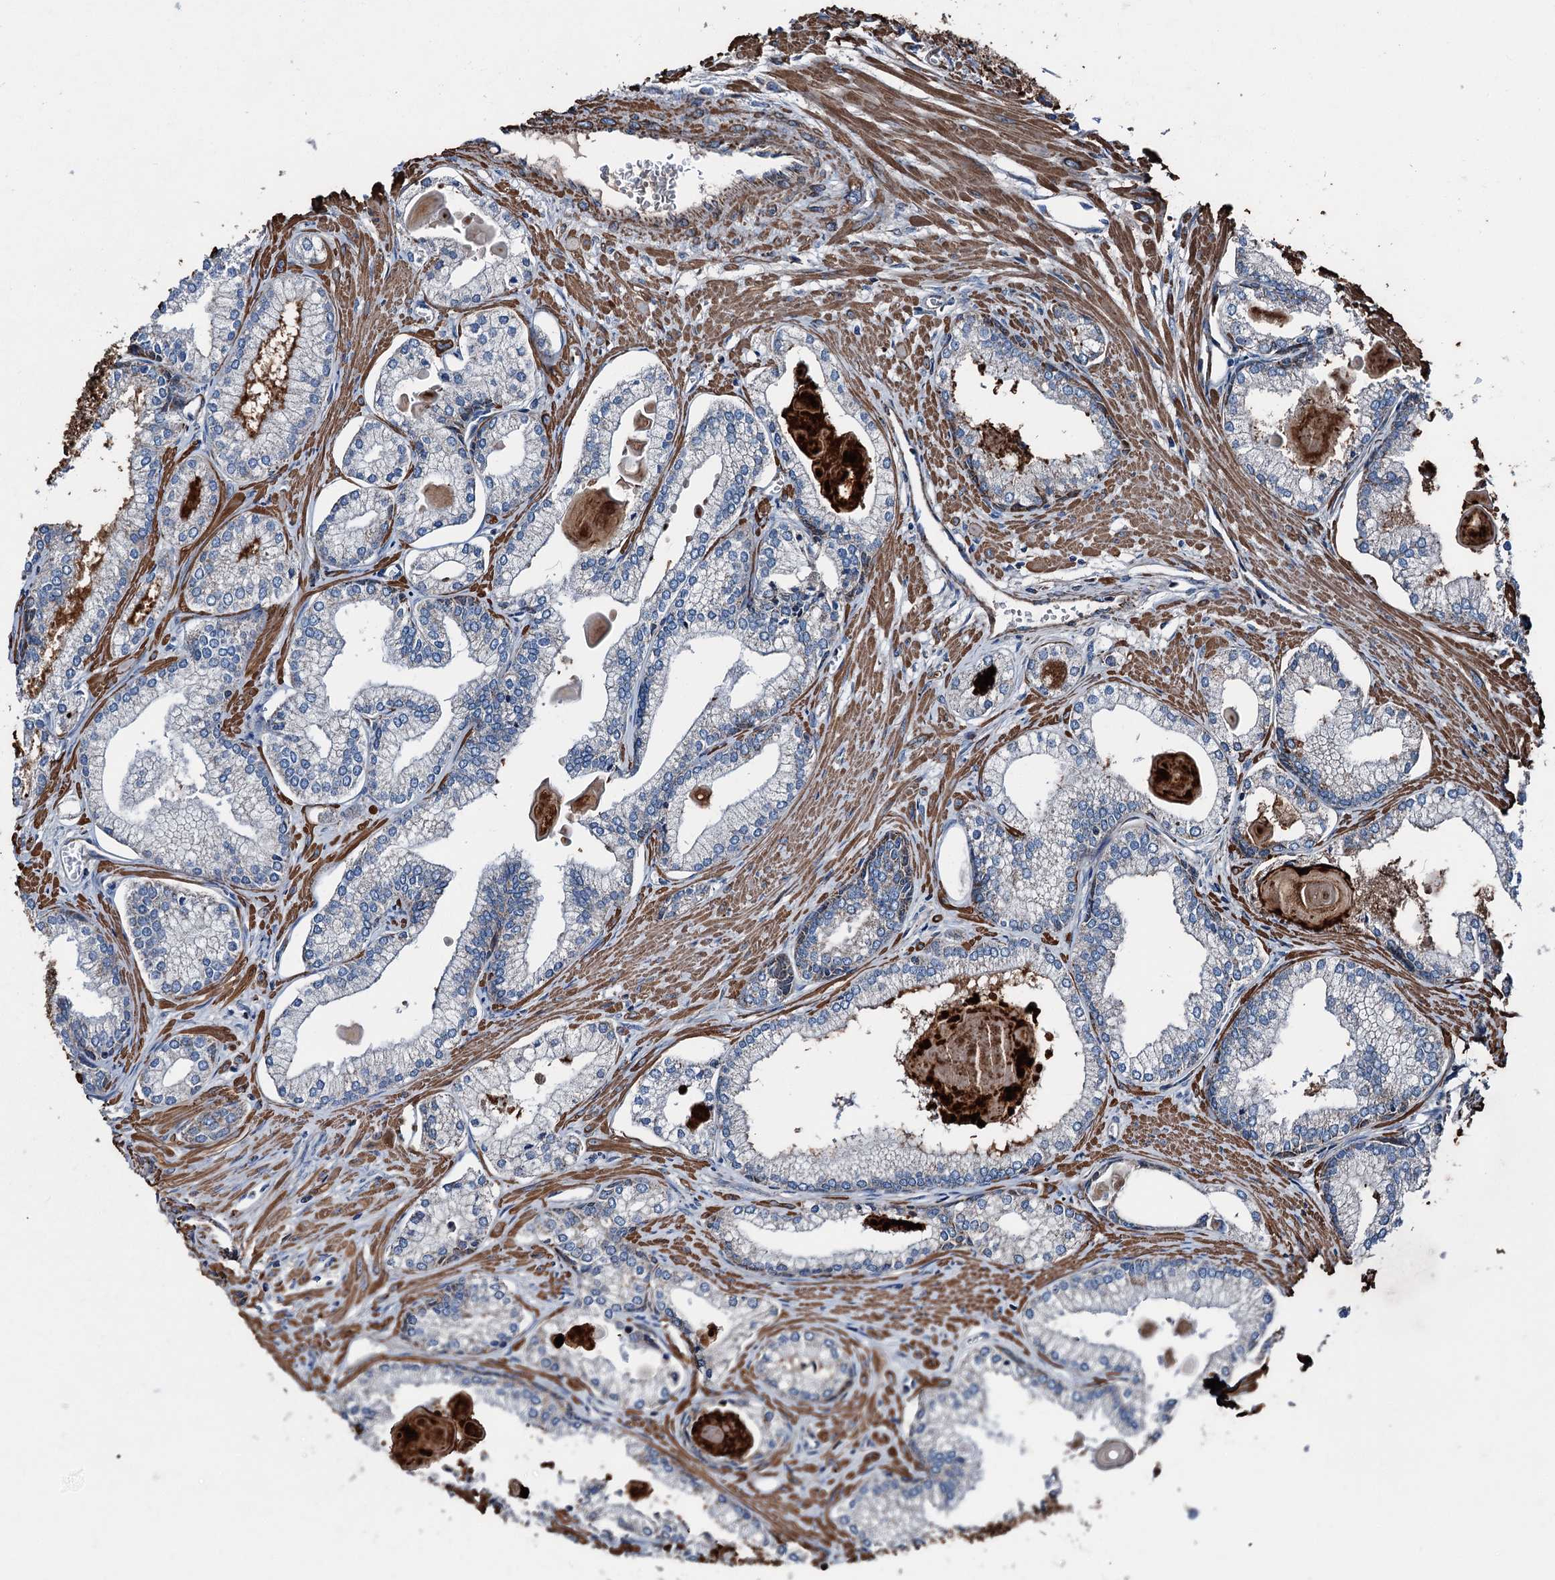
{"staining": {"intensity": "negative", "quantity": "none", "location": "none"}, "tissue": "prostate cancer", "cell_type": "Tumor cells", "image_type": "cancer", "snomed": [{"axis": "morphology", "description": "Adenocarcinoma, High grade"}, {"axis": "topography", "description": "Prostate"}], "caption": "This image is of prostate adenocarcinoma (high-grade) stained with immunohistochemistry to label a protein in brown with the nuclei are counter-stained blue. There is no expression in tumor cells.", "gene": "DDIAS", "patient": {"sex": "male", "age": 68}}